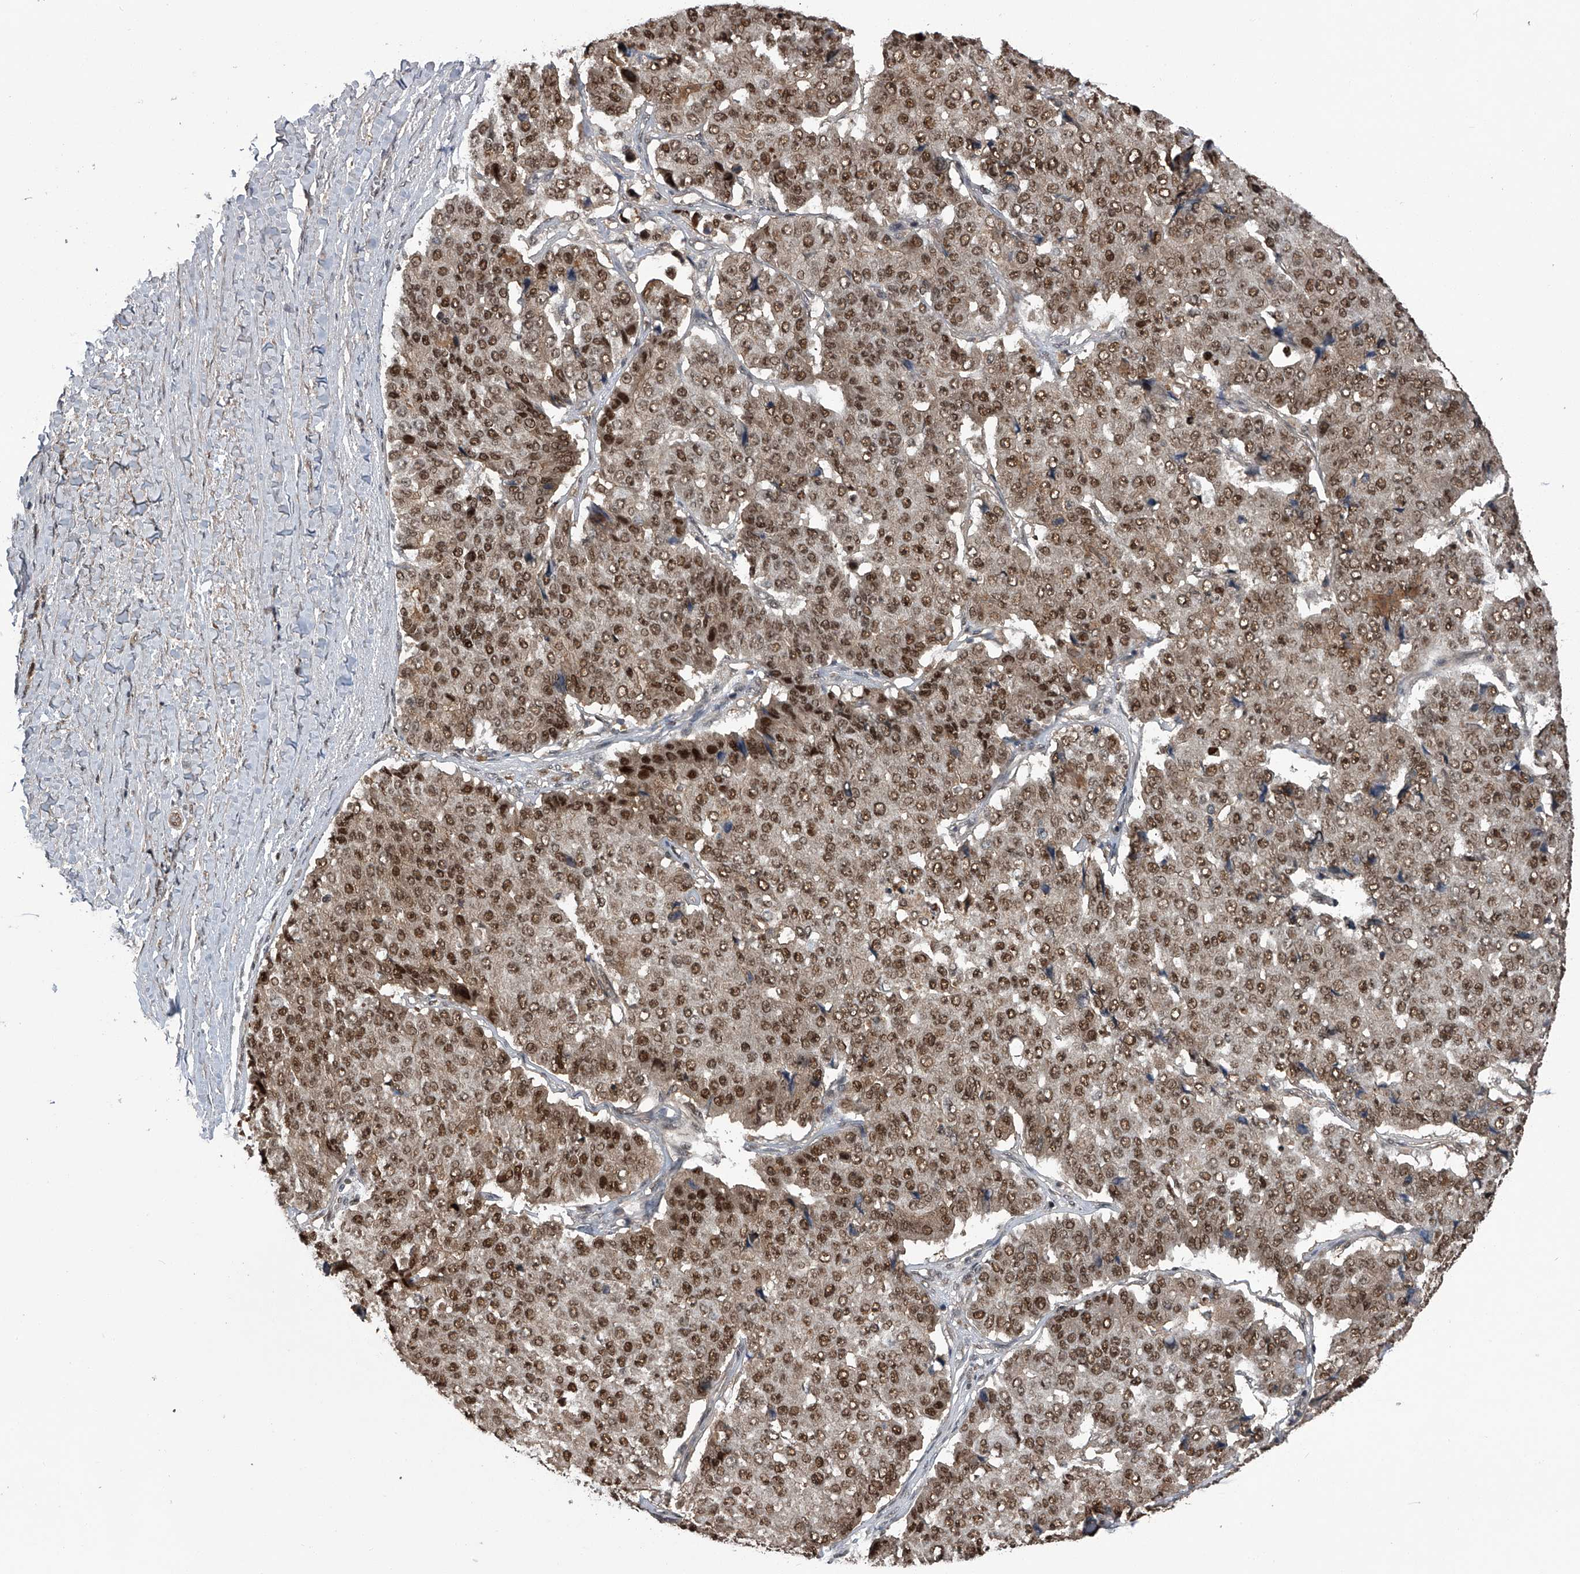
{"staining": {"intensity": "strong", "quantity": ">75%", "location": "nuclear"}, "tissue": "pancreatic cancer", "cell_type": "Tumor cells", "image_type": "cancer", "snomed": [{"axis": "morphology", "description": "Adenocarcinoma, NOS"}, {"axis": "topography", "description": "Pancreas"}], "caption": "The photomicrograph displays immunohistochemical staining of pancreatic adenocarcinoma. There is strong nuclear expression is identified in about >75% of tumor cells.", "gene": "SLC12A8", "patient": {"sex": "male", "age": 50}}